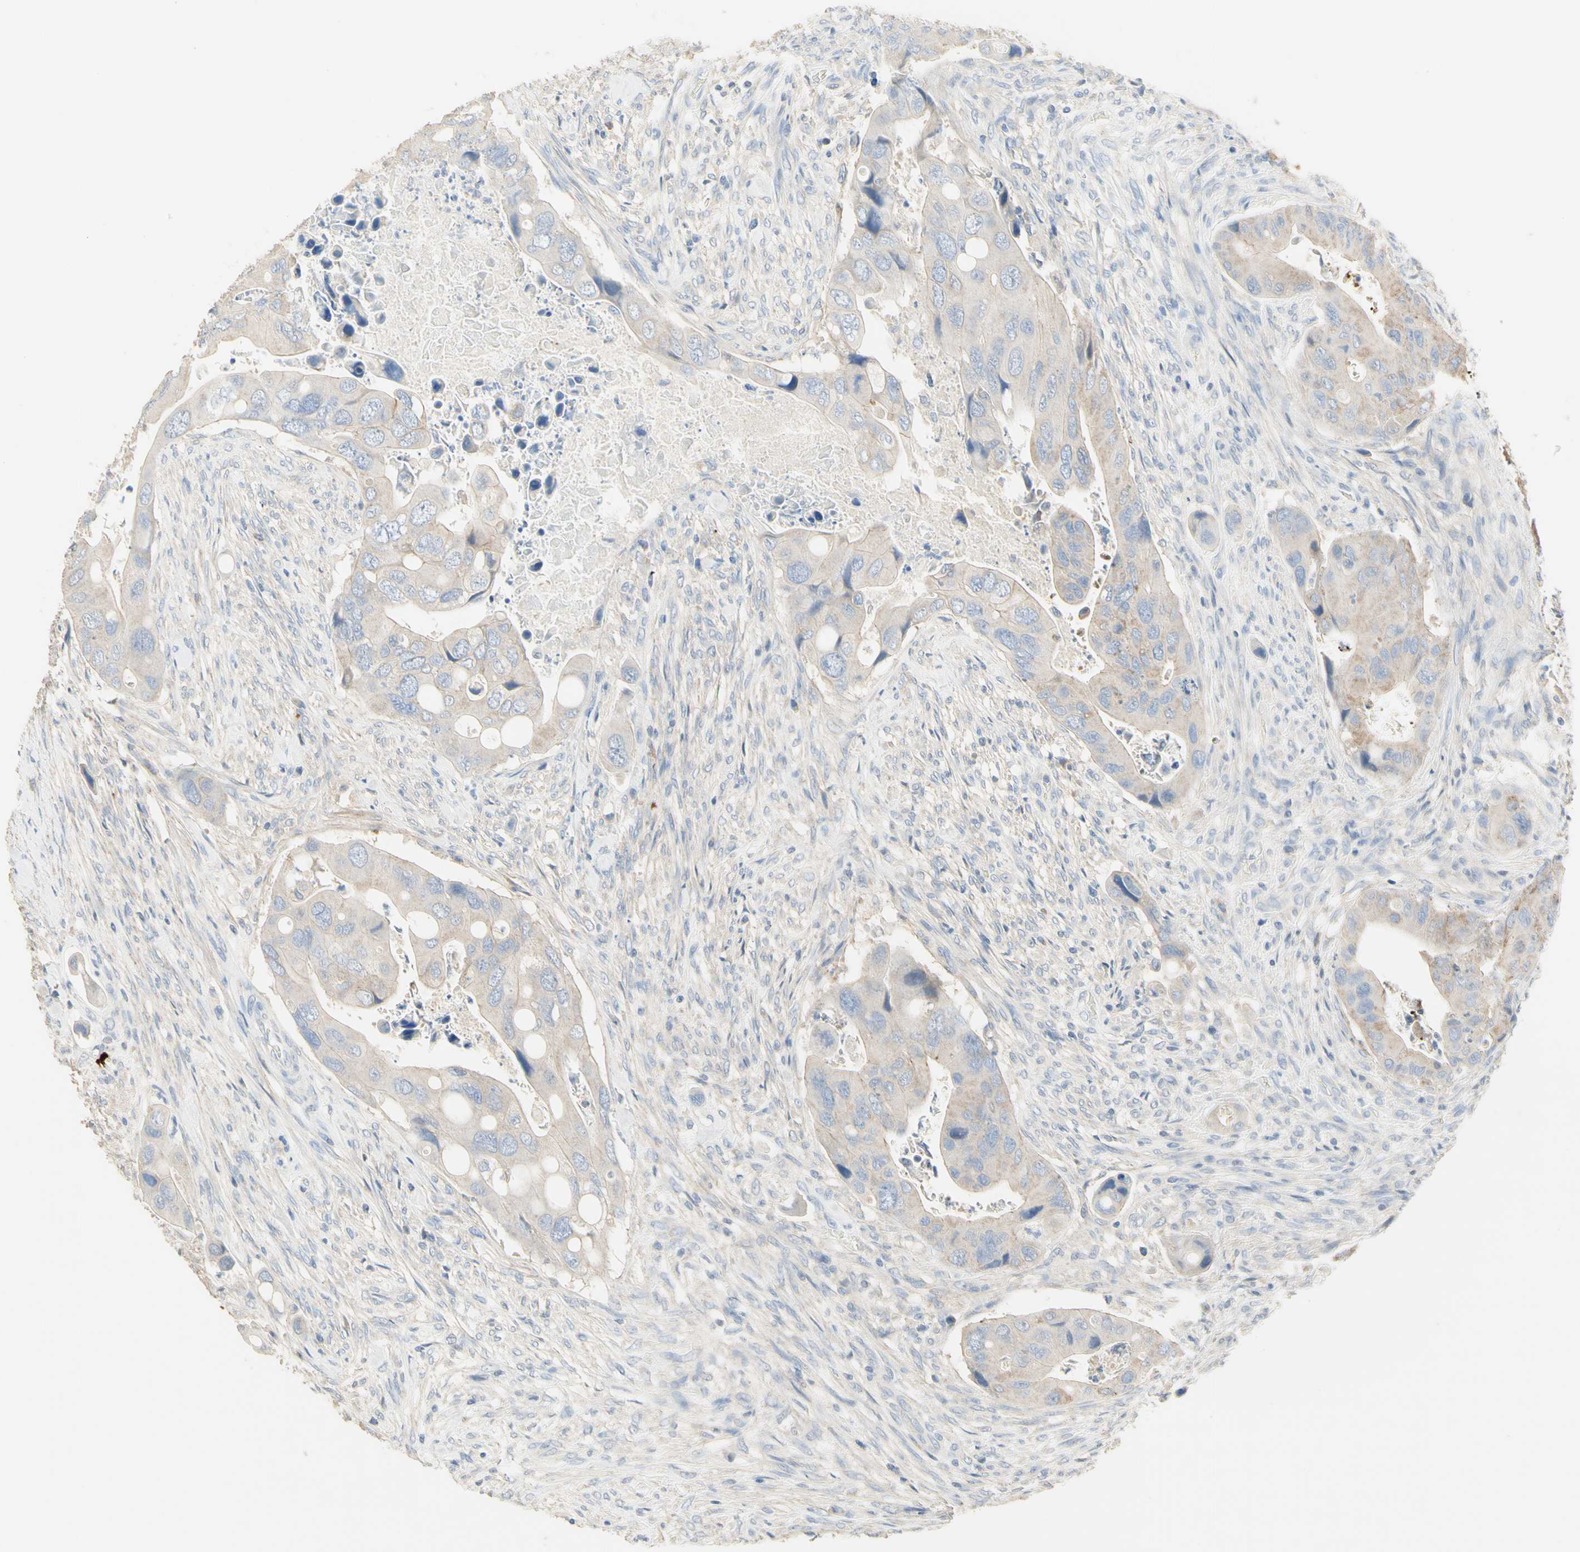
{"staining": {"intensity": "weak", "quantity": ">75%", "location": "cytoplasmic/membranous"}, "tissue": "colorectal cancer", "cell_type": "Tumor cells", "image_type": "cancer", "snomed": [{"axis": "morphology", "description": "Adenocarcinoma, NOS"}, {"axis": "topography", "description": "Rectum"}], "caption": "A high-resolution image shows immunohistochemistry staining of adenocarcinoma (colorectal), which demonstrates weak cytoplasmic/membranous positivity in approximately >75% of tumor cells. (DAB = brown stain, brightfield microscopy at high magnification).", "gene": "NECTIN4", "patient": {"sex": "female", "age": 57}}